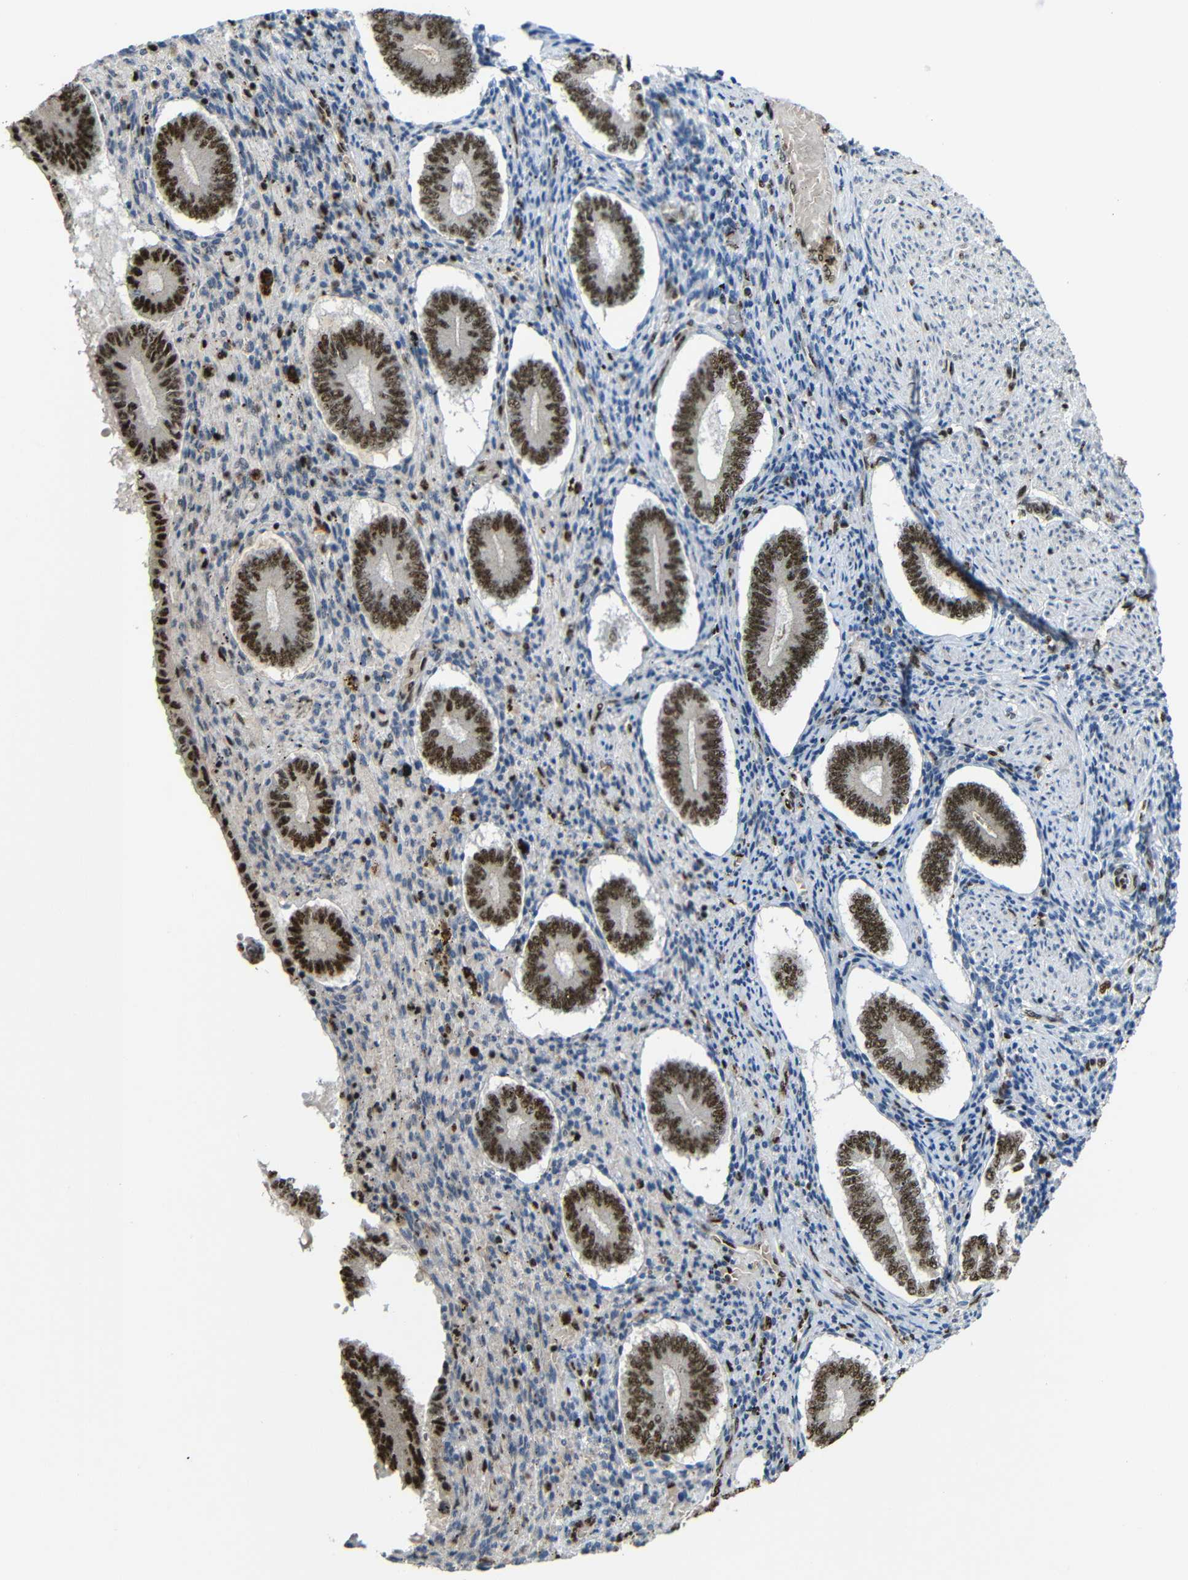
{"staining": {"intensity": "strong", "quantity": "<25%", "location": "nuclear"}, "tissue": "endometrium", "cell_type": "Cells in endometrial stroma", "image_type": "normal", "snomed": [{"axis": "morphology", "description": "Normal tissue, NOS"}, {"axis": "topography", "description": "Endometrium"}], "caption": "The image shows immunohistochemical staining of unremarkable endometrium. There is strong nuclear positivity is identified in about <25% of cells in endometrial stroma.", "gene": "TCF7L2", "patient": {"sex": "female", "age": 42}}